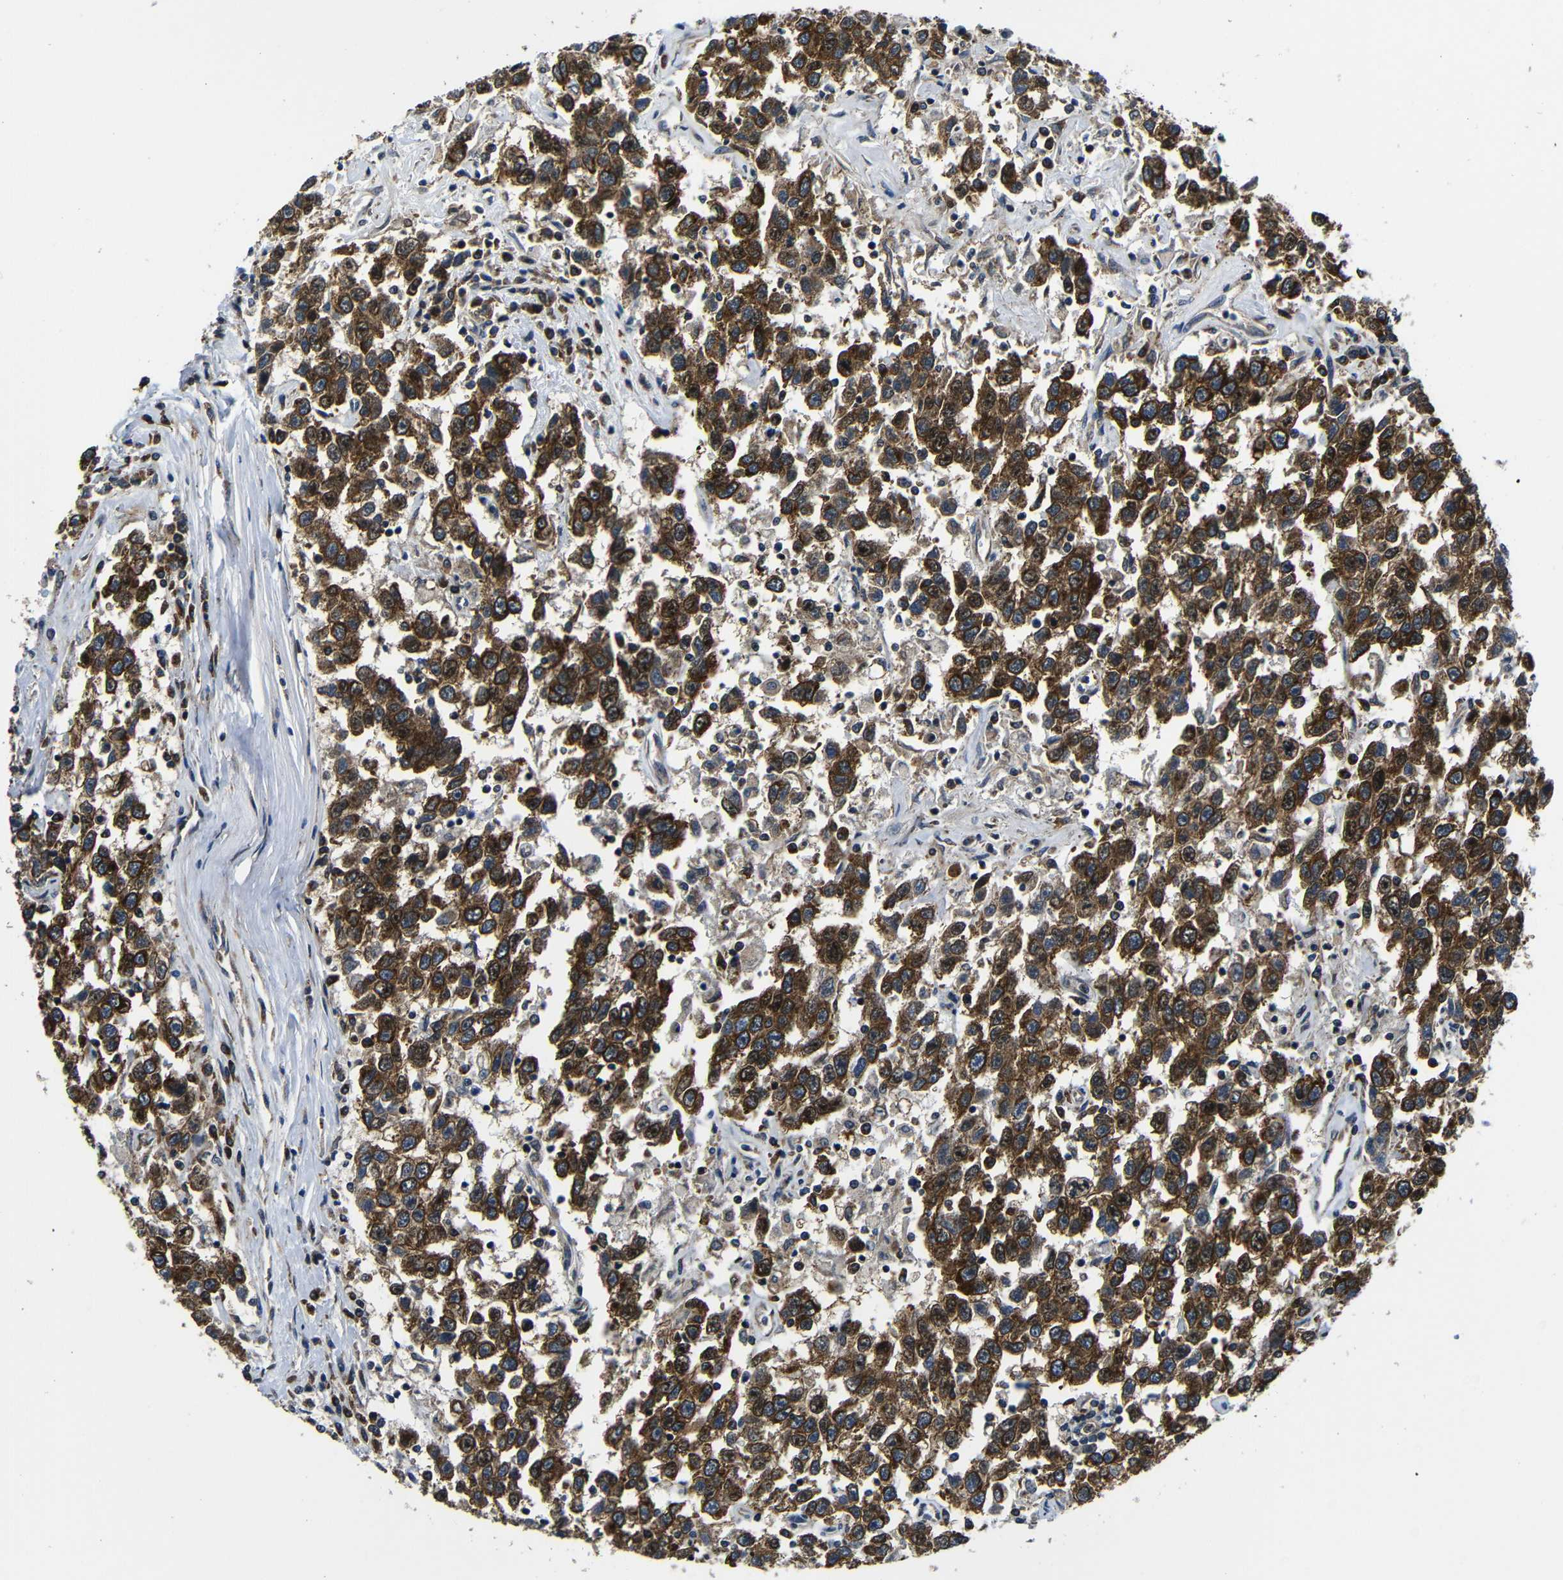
{"staining": {"intensity": "strong", "quantity": ">75%", "location": "cytoplasmic/membranous"}, "tissue": "testis cancer", "cell_type": "Tumor cells", "image_type": "cancer", "snomed": [{"axis": "morphology", "description": "Seminoma, NOS"}, {"axis": "topography", "description": "Testis"}], "caption": "About >75% of tumor cells in testis cancer display strong cytoplasmic/membranous protein positivity as visualized by brown immunohistochemical staining.", "gene": "ABCE1", "patient": {"sex": "male", "age": 41}}